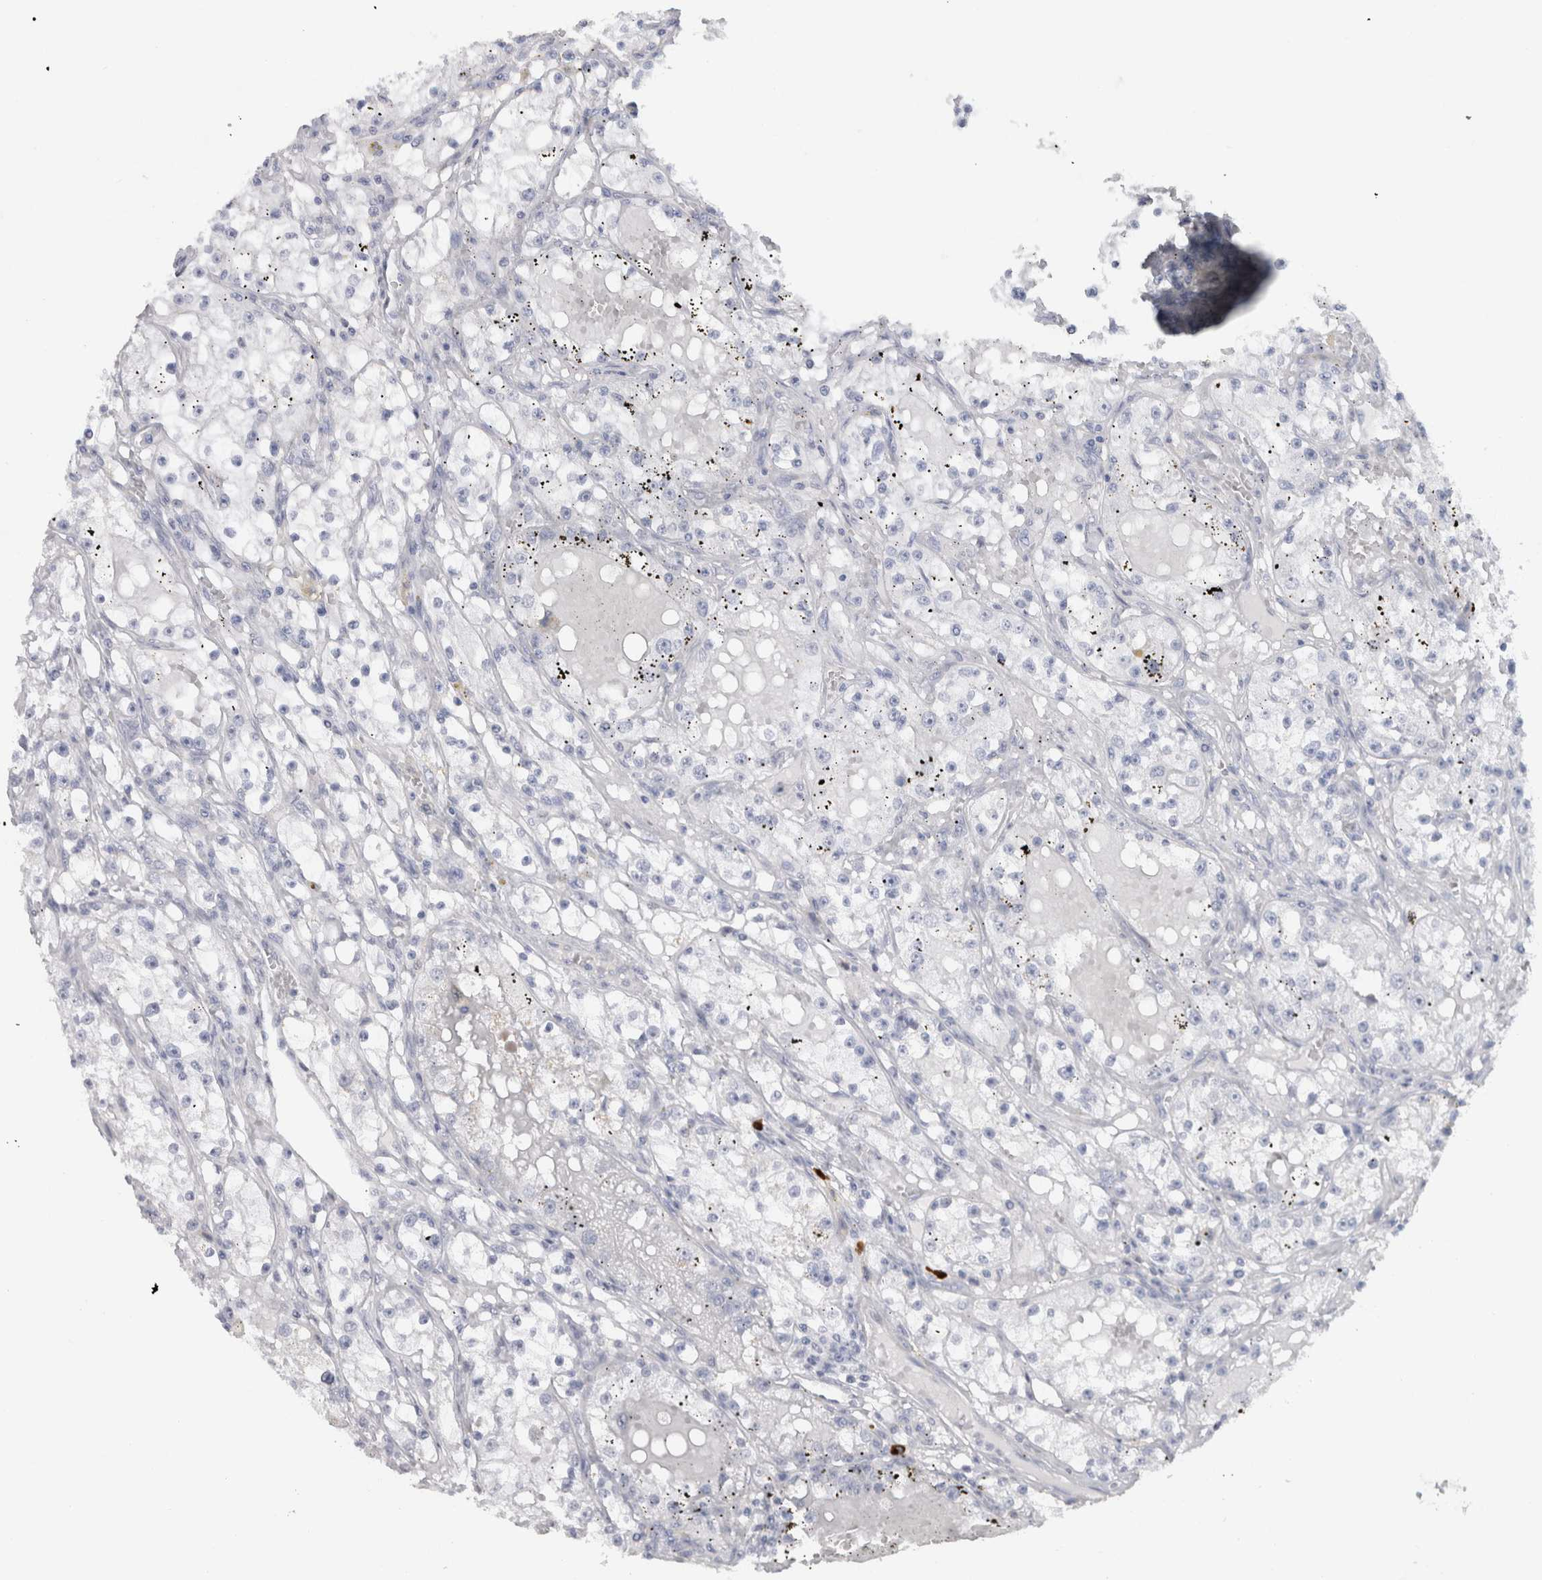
{"staining": {"intensity": "negative", "quantity": "none", "location": "none"}, "tissue": "renal cancer", "cell_type": "Tumor cells", "image_type": "cancer", "snomed": [{"axis": "morphology", "description": "Adenocarcinoma, NOS"}, {"axis": "topography", "description": "Kidney"}], "caption": "Micrograph shows no protein staining in tumor cells of renal cancer tissue. (Stains: DAB (3,3'-diaminobenzidine) IHC with hematoxylin counter stain, Microscopy: brightfield microscopy at high magnification).", "gene": "CDH17", "patient": {"sex": "male", "age": 56}}